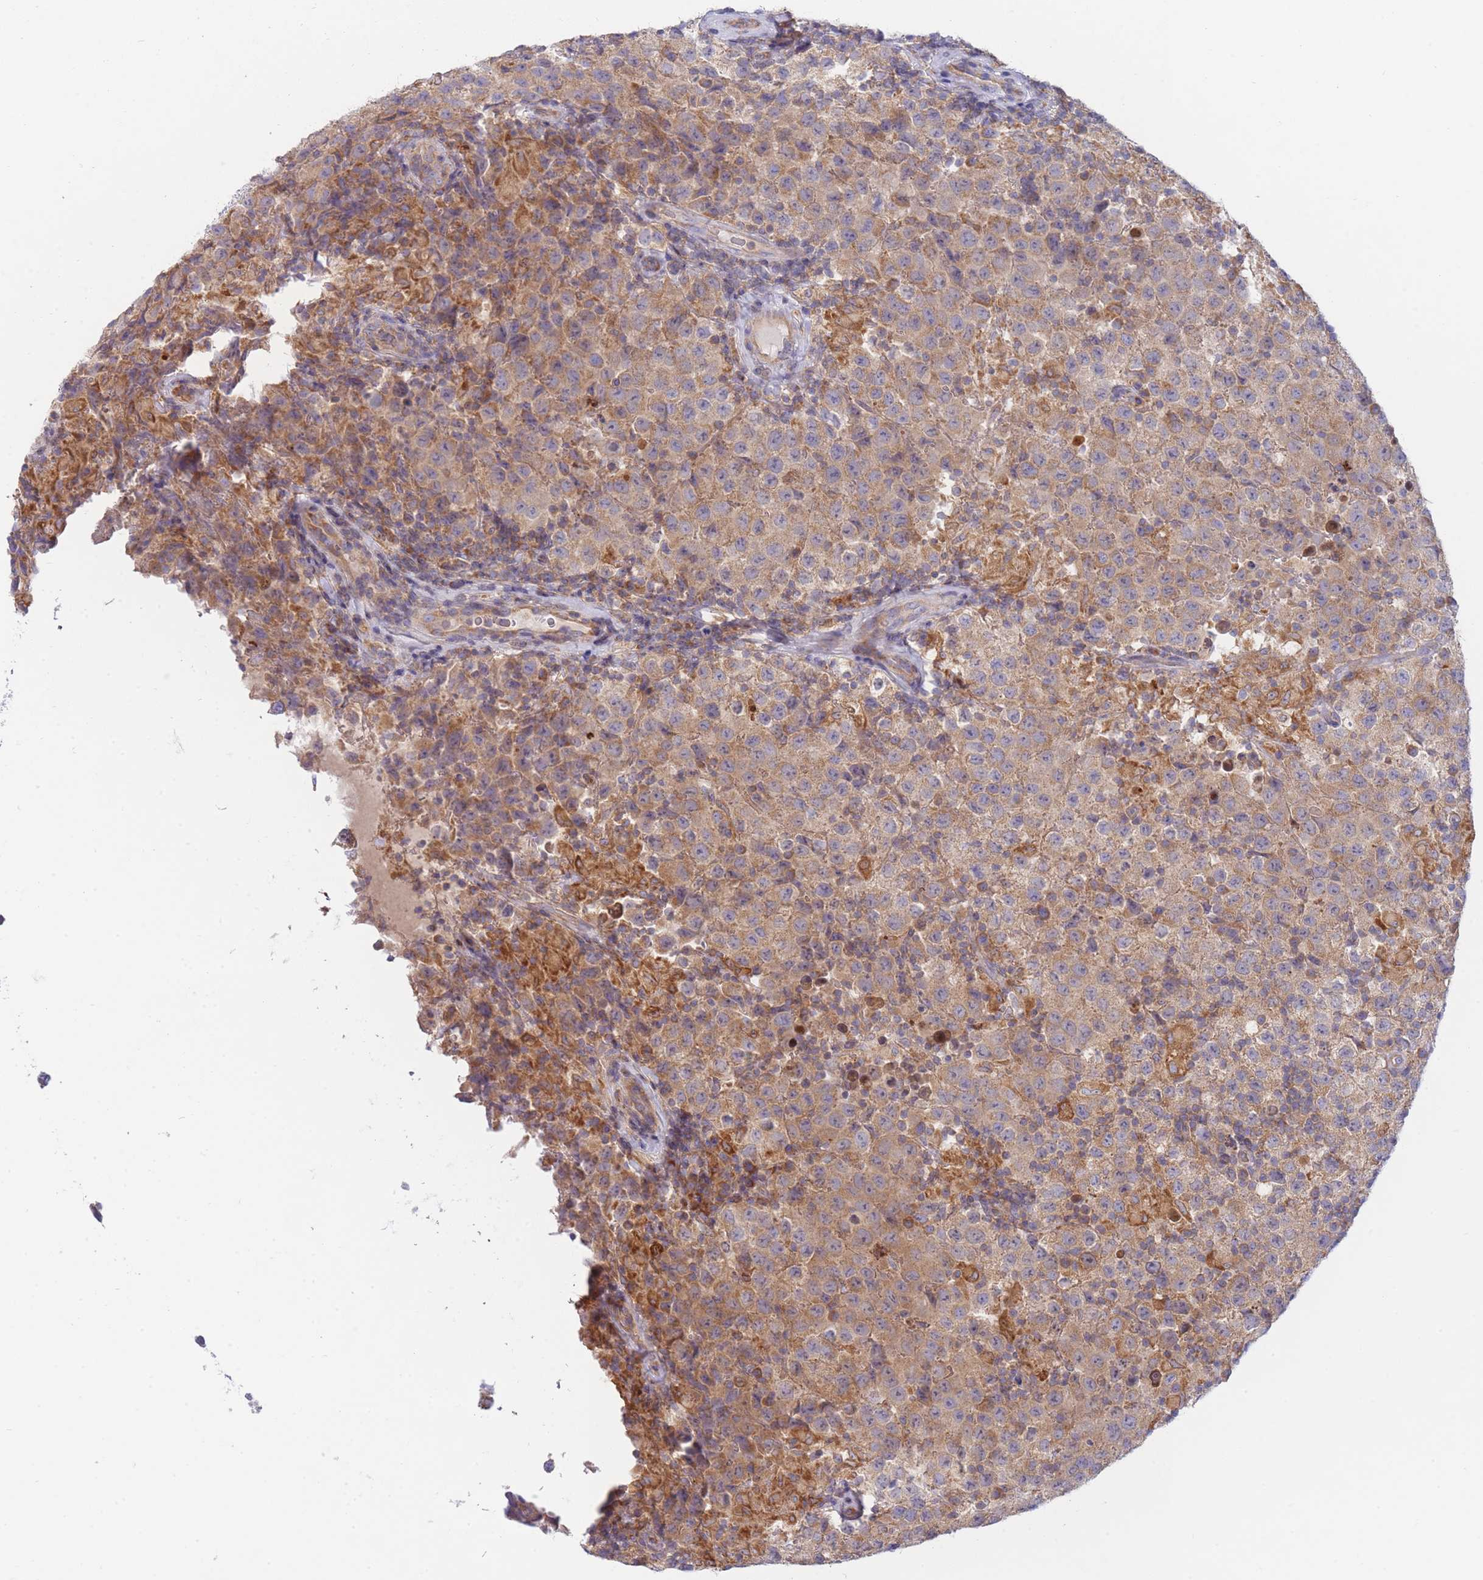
{"staining": {"intensity": "moderate", "quantity": ">75%", "location": "cytoplasmic/membranous"}, "tissue": "testis cancer", "cell_type": "Tumor cells", "image_type": "cancer", "snomed": [{"axis": "morphology", "description": "Seminoma, NOS"}, {"axis": "morphology", "description": "Carcinoma, Embryonal, NOS"}, {"axis": "topography", "description": "Testis"}], "caption": "There is medium levels of moderate cytoplasmic/membranous positivity in tumor cells of testis seminoma, as demonstrated by immunohistochemical staining (brown color).", "gene": "SH2B2", "patient": {"sex": "male", "age": 41}}